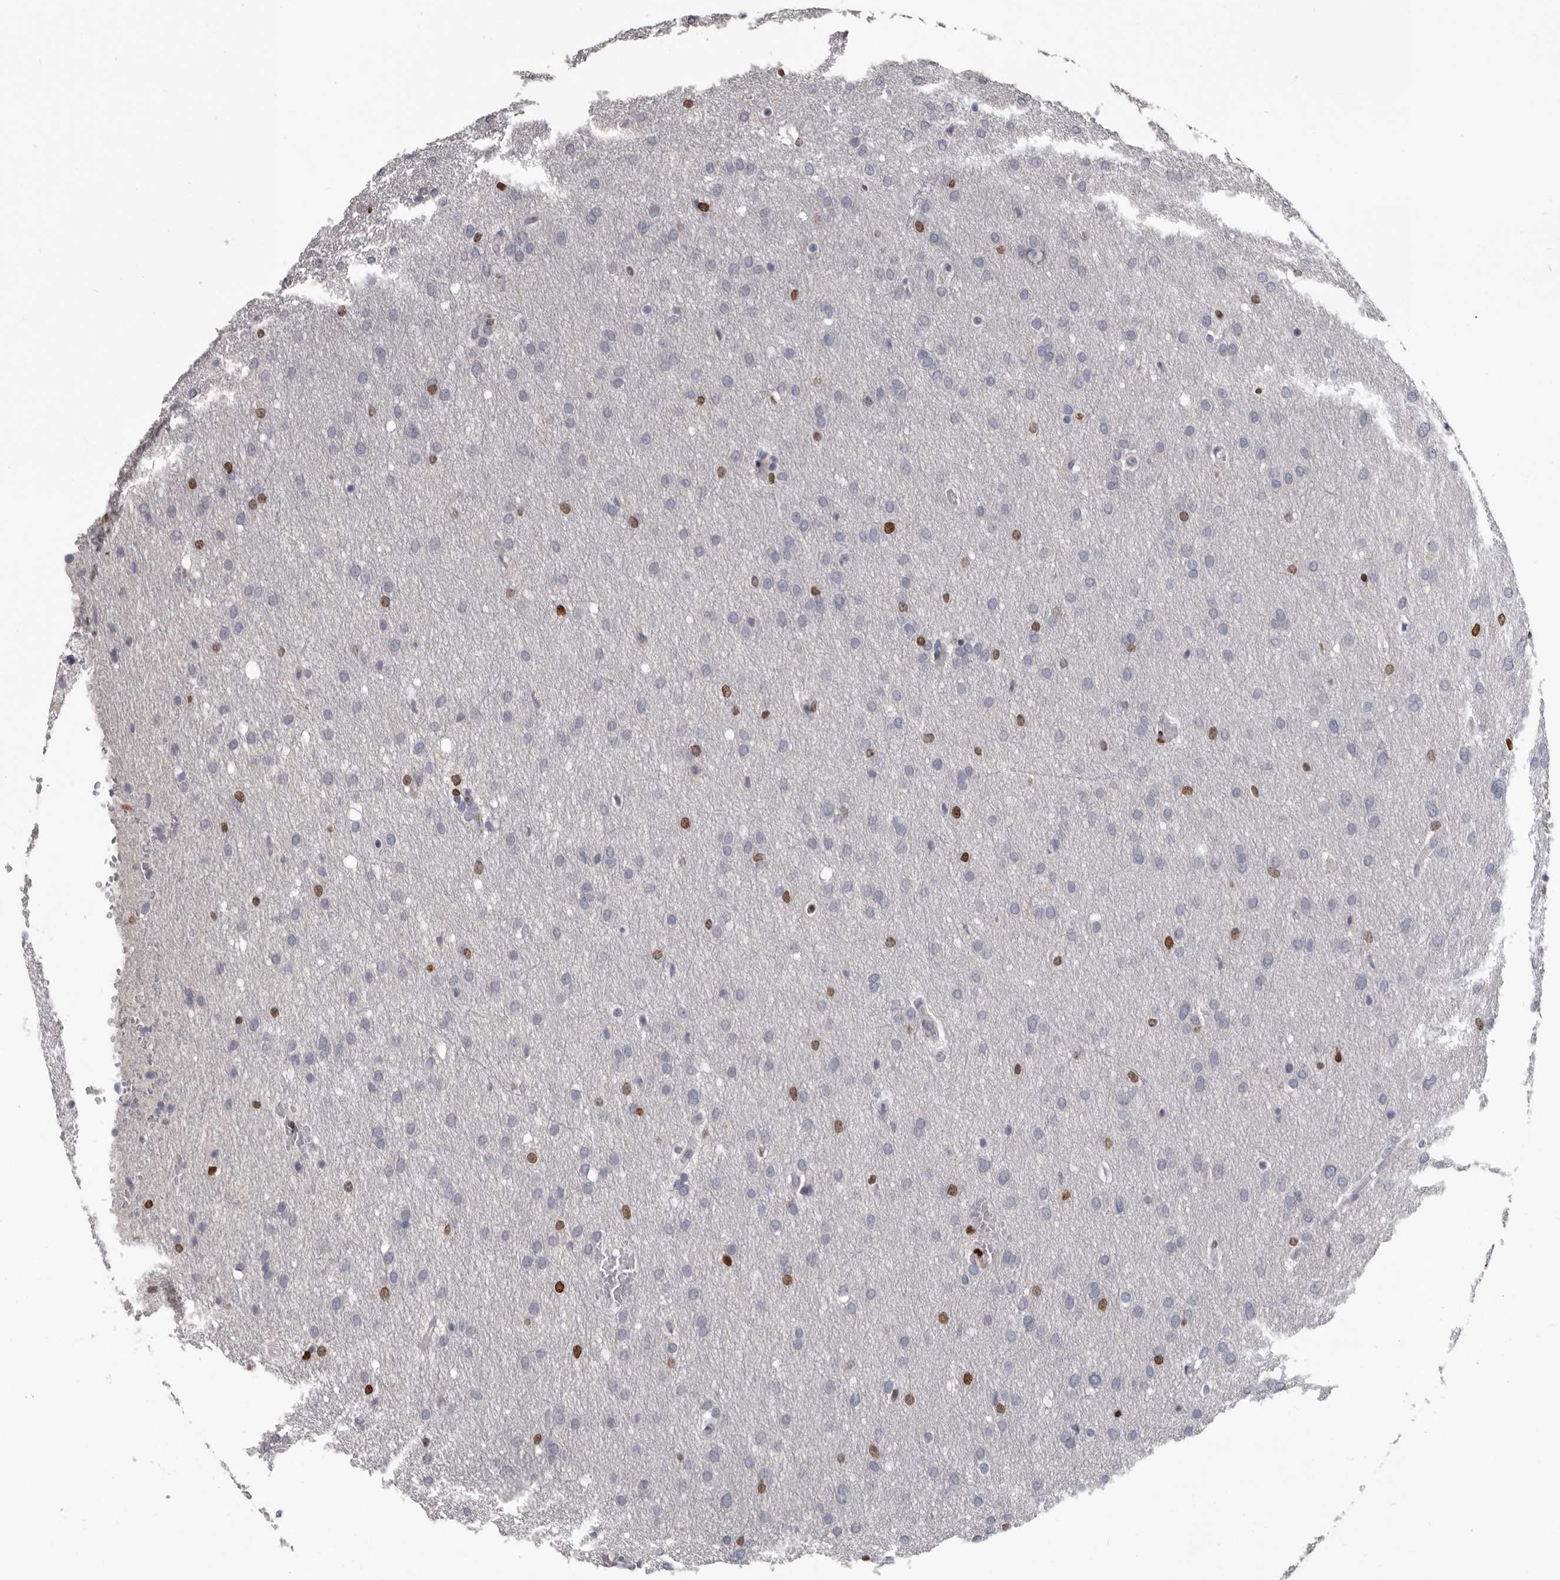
{"staining": {"intensity": "strong", "quantity": "<25%", "location": "nuclear"}, "tissue": "glioma", "cell_type": "Tumor cells", "image_type": "cancer", "snomed": [{"axis": "morphology", "description": "Glioma, malignant, Low grade"}, {"axis": "topography", "description": "Brain"}], "caption": "The image reveals a brown stain indicating the presence of a protein in the nuclear of tumor cells in glioma. (Stains: DAB (3,3'-diaminobenzidine) in brown, nuclei in blue, Microscopy: brightfield microscopy at high magnification).", "gene": "AHR", "patient": {"sex": "female", "age": 37}}